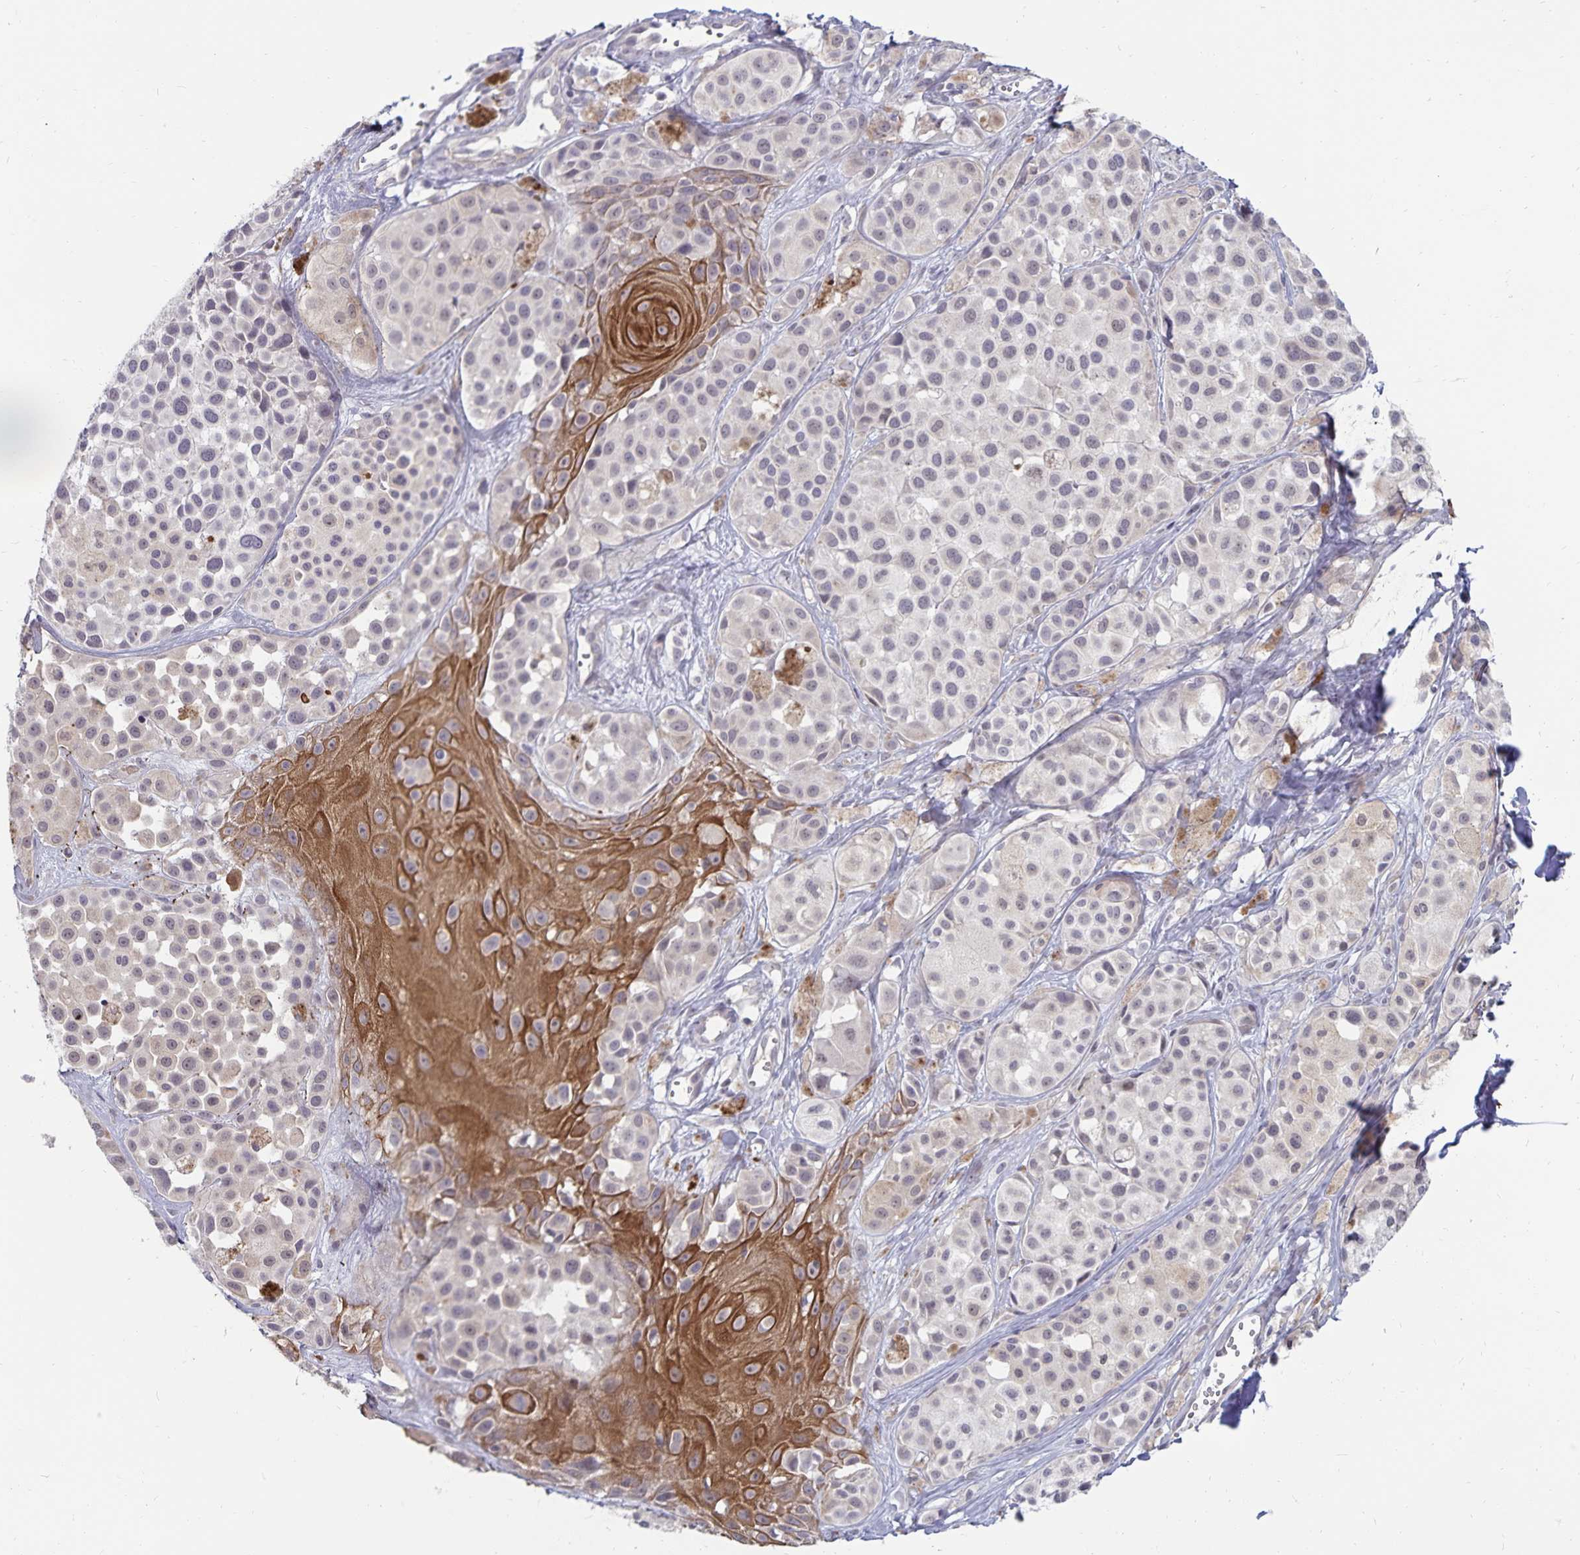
{"staining": {"intensity": "negative", "quantity": "none", "location": "none"}, "tissue": "melanoma", "cell_type": "Tumor cells", "image_type": "cancer", "snomed": [{"axis": "morphology", "description": "Malignant melanoma, NOS"}, {"axis": "topography", "description": "Skin"}], "caption": "High magnification brightfield microscopy of melanoma stained with DAB (3,3'-diaminobenzidine) (brown) and counterstained with hematoxylin (blue): tumor cells show no significant expression. (DAB (3,3'-diaminobenzidine) immunohistochemistry (IHC), high magnification).", "gene": "CDKN2B", "patient": {"sex": "male", "age": 77}}